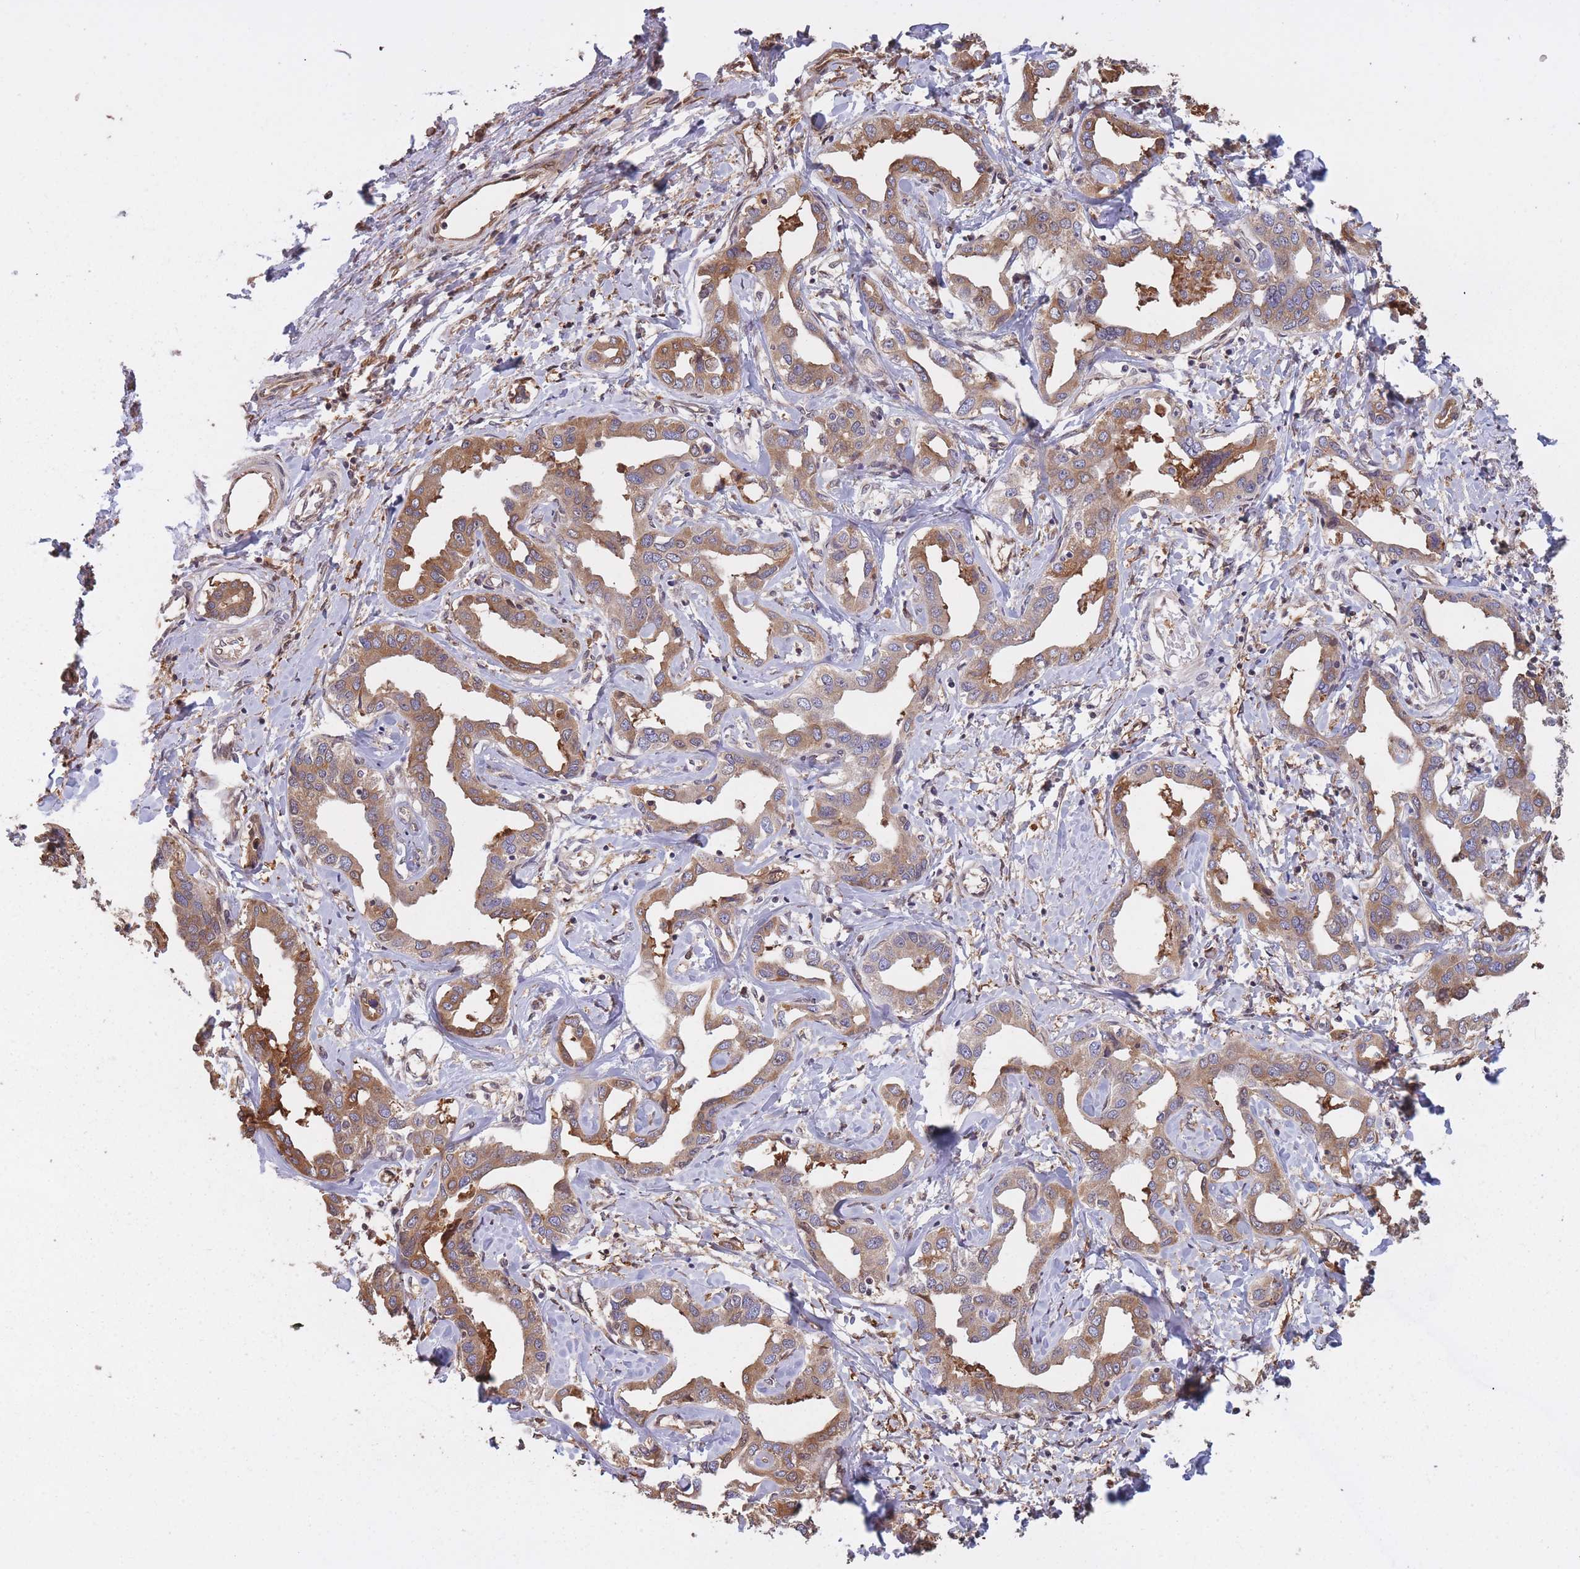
{"staining": {"intensity": "moderate", "quantity": ">75%", "location": "cytoplasmic/membranous"}, "tissue": "liver cancer", "cell_type": "Tumor cells", "image_type": "cancer", "snomed": [{"axis": "morphology", "description": "Cholangiocarcinoma"}, {"axis": "topography", "description": "Liver"}], "caption": "Immunohistochemistry of human liver cholangiocarcinoma displays medium levels of moderate cytoplasmic/membranous staining in about >75% of tumor cells.", "gene": "ARL13B", "patient": {"sex": "male", "age": 59}}